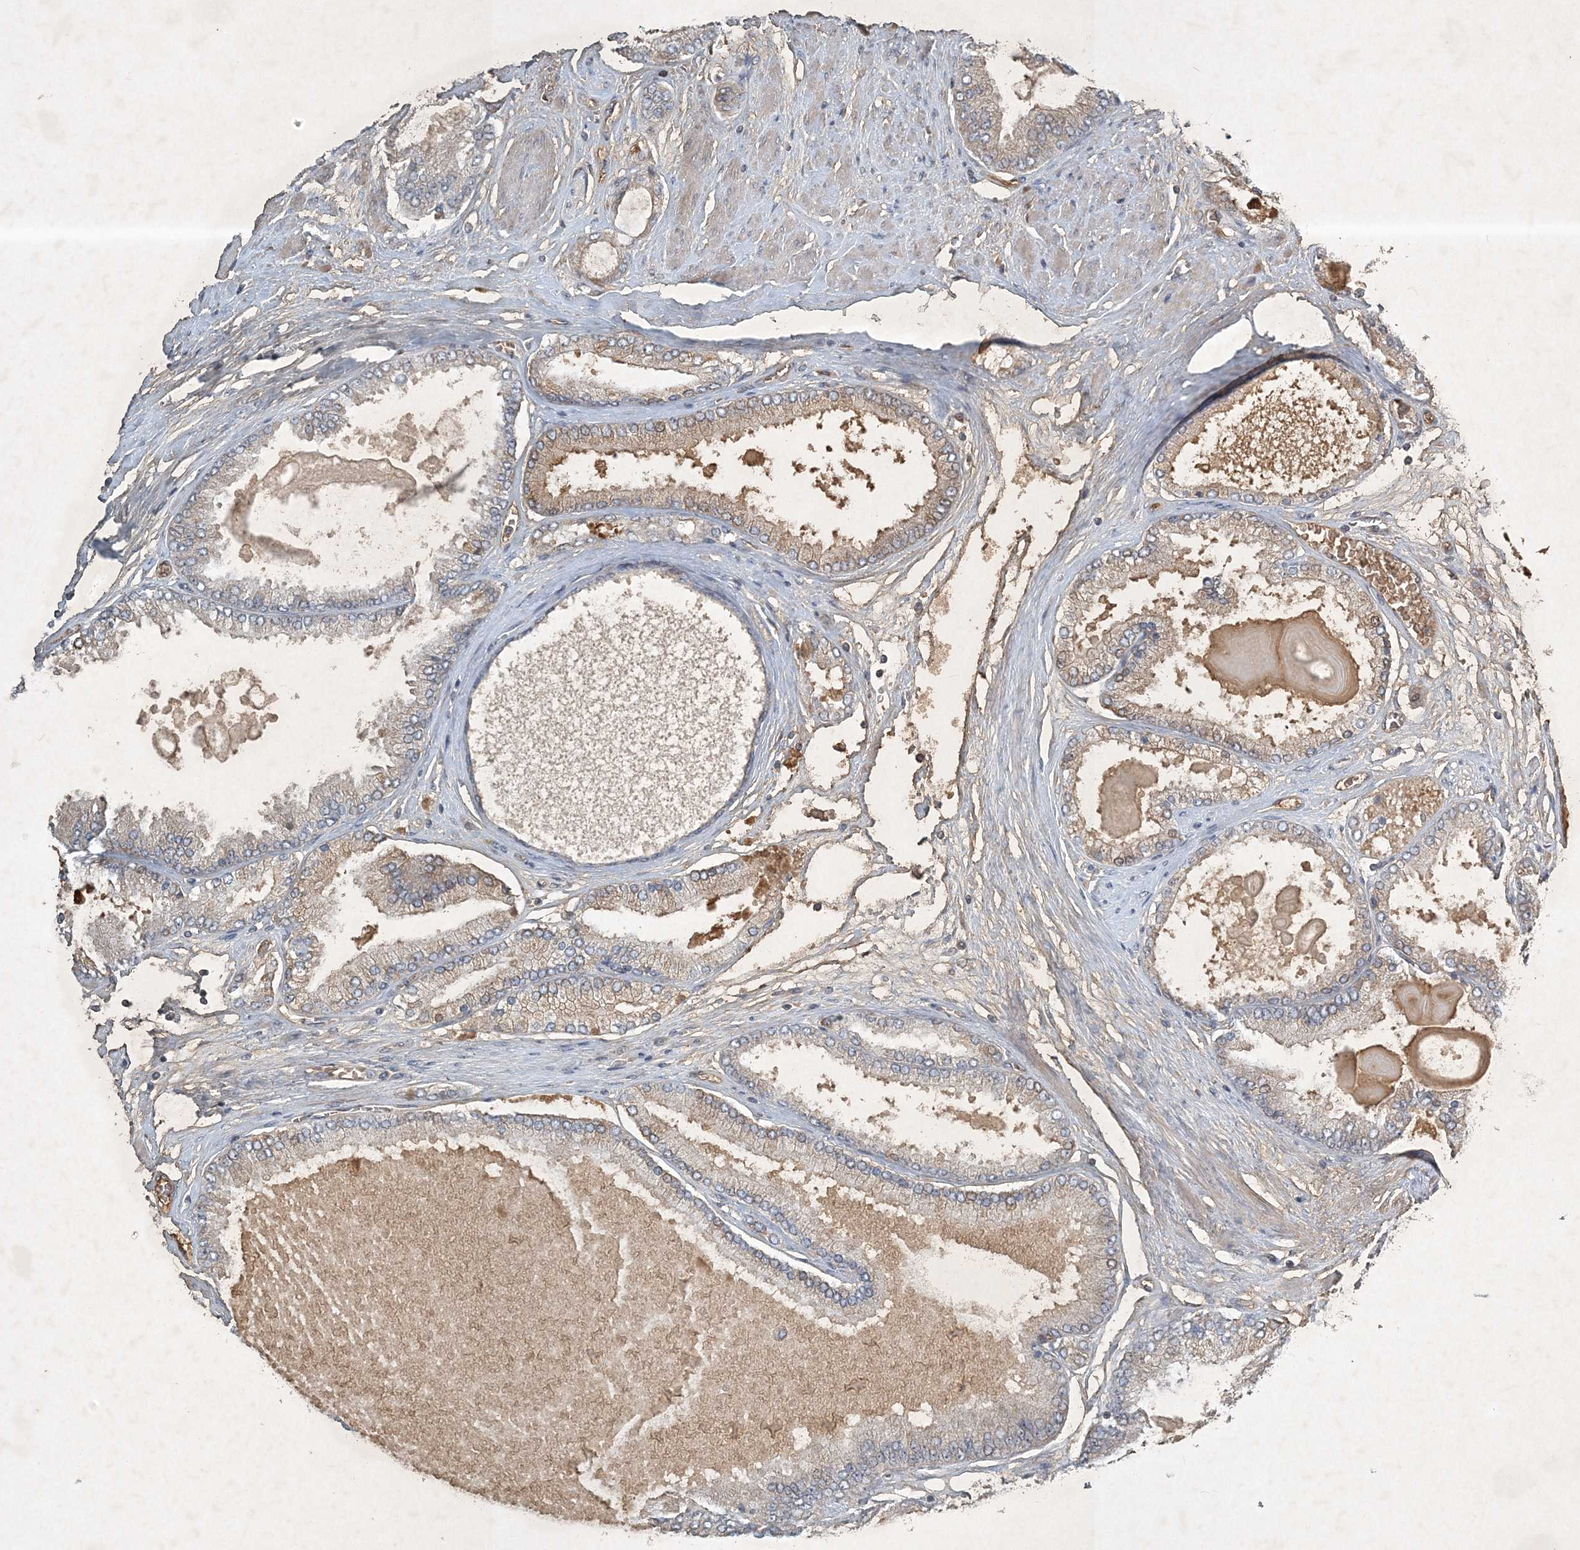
{"staining": {"intensity": "weak", "quantity": "25%-75%", "location": "cytoplasmic/membranous"}, "tissue": "prostate cancer", "cell_type": "Tumor cells", "image_type": "cancer", "snomed": [{"axis": "morphology", "description": "Adenocarcinoma, High grade"}, {"axis": "topography", "description": "Prostate"}], "caption": "Adenocarcinoma (high-grade) (prostate) stained for a protein (brown) displays weak cytoplasmic/membranous positive staining in approximately 25%-75% of tumor cells.", "gene": "TNFAIP6", "patient": {"sex": "male", "age": 59}}